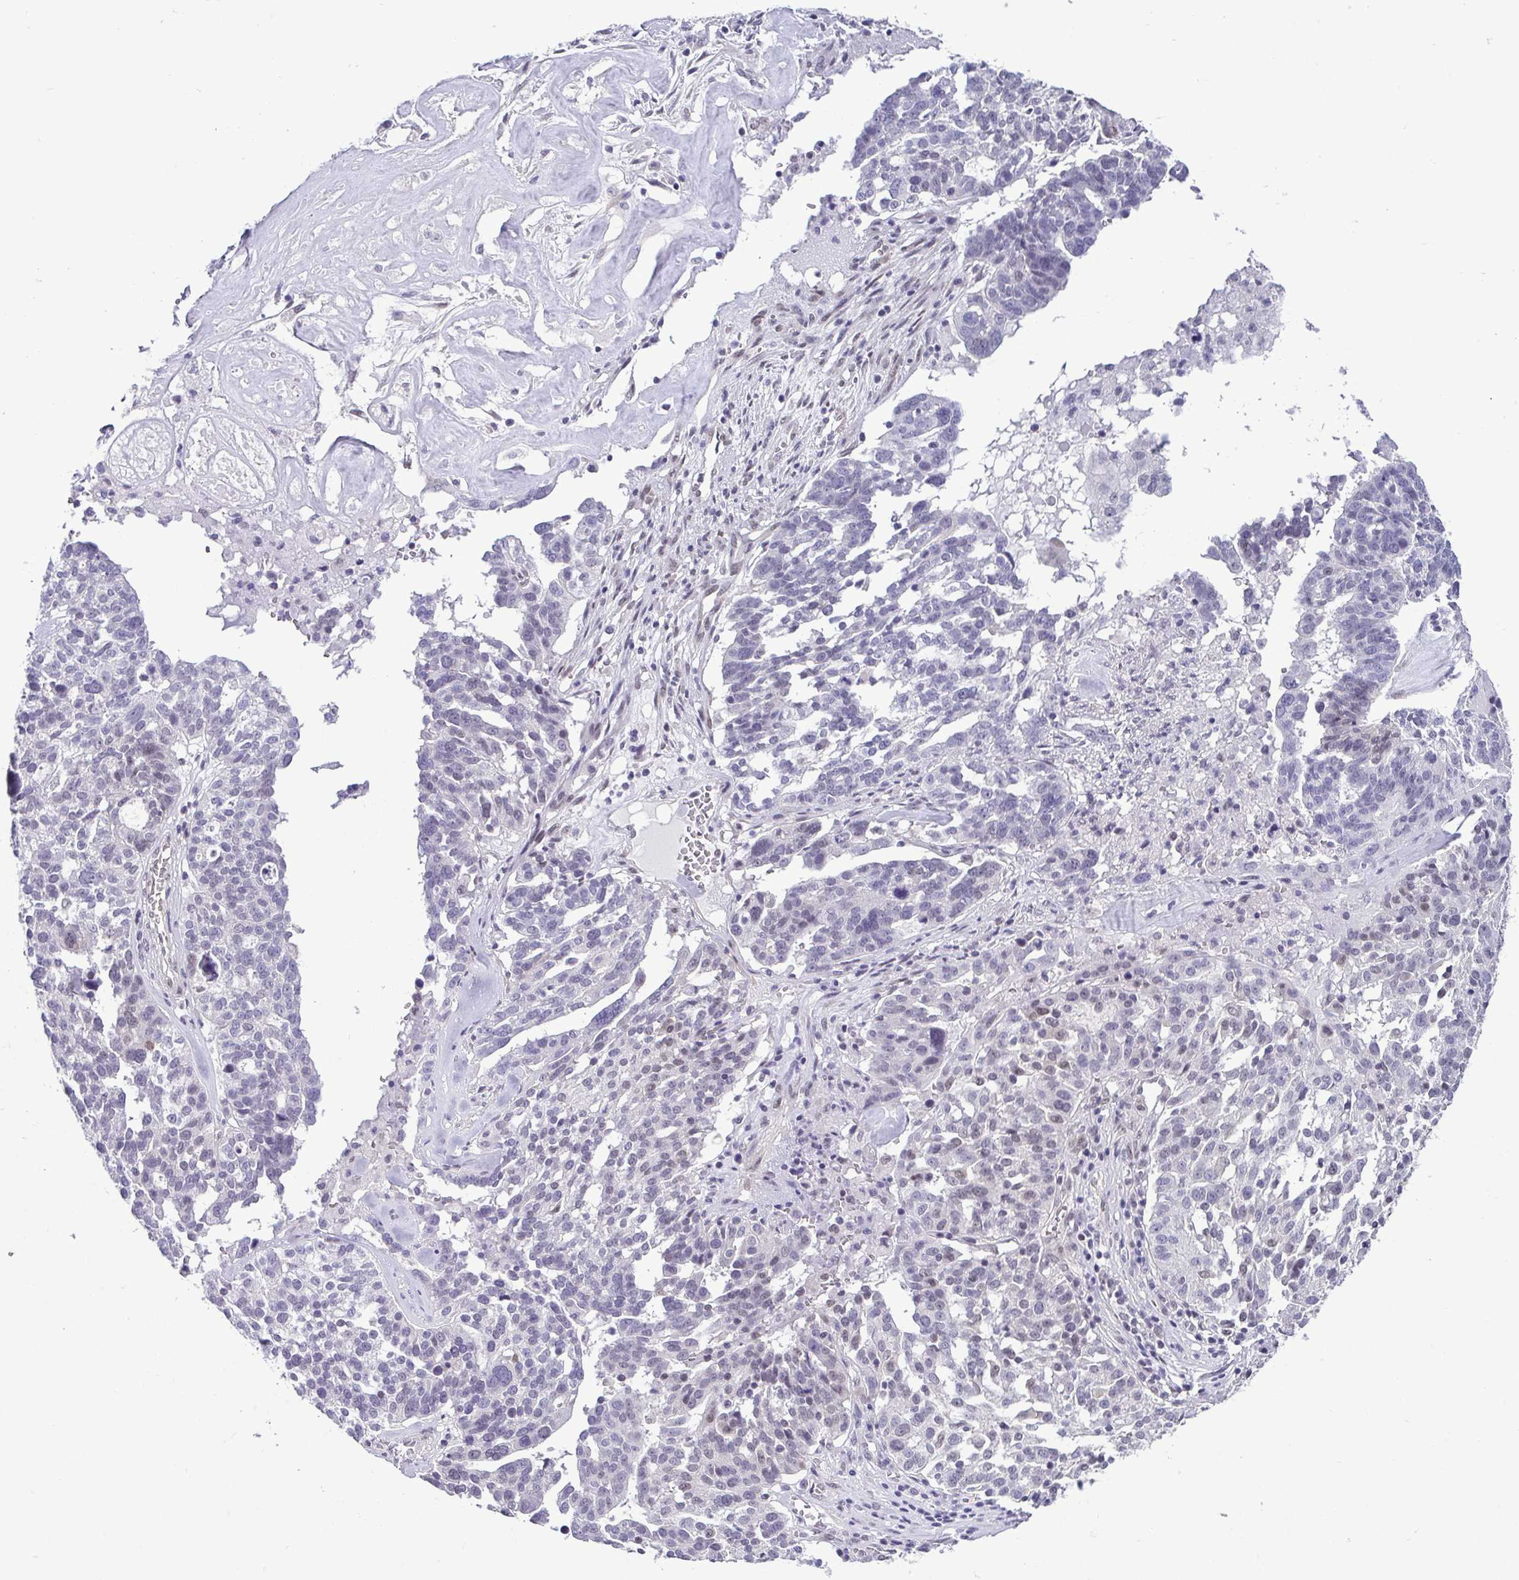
{"staining": {"intensity": "negative", "quantity": "none", "location": "none"}, "tissue": "ovarian cancer", "cell_type": "Tumor cells", "image_type": "cancer", "snomed": [{"axis": "morphology", "description": "Cystadenocarcinoma, serous, NOS"}, {"axis": "topography", "description": "Ovary"}], "caption": "A photomicrograph of human ovarian cancer is negative for staining in tumor cells. The staining is performed using DAB brown chromogen with nuclei counter-stained in using hematoxylin.", "gene": "RBM3", "patient": {"sex": "female", "age": 59}}